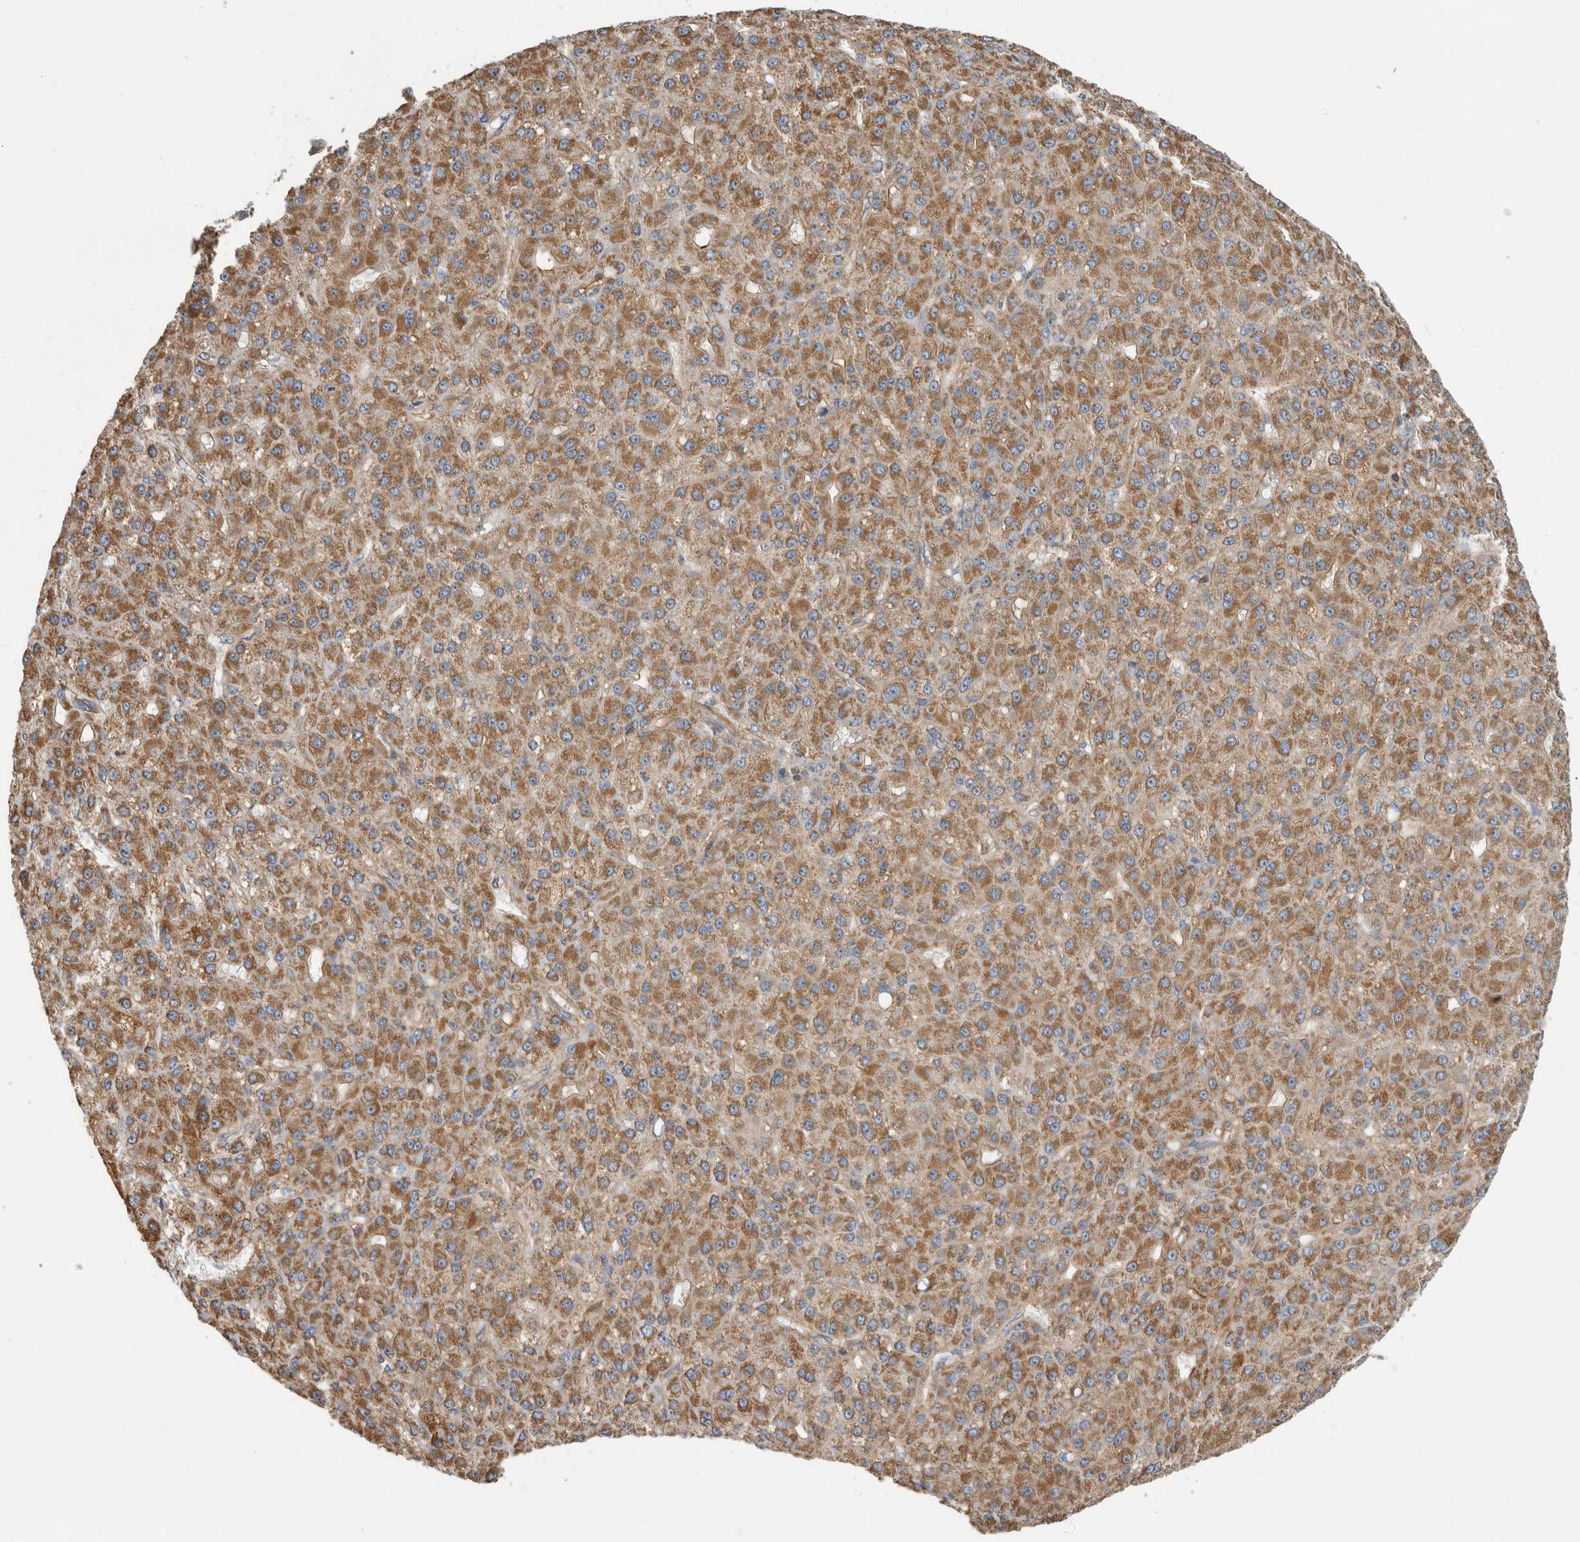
{"staining": {"intensity": "moderate", "quantity": ">75%", "location": "cytoplasmic/membranous"}, "tissue": "liver cancer", "cell_type": "Tumor cells", "image_type": "cancer", "snomed": [{"axis": "morphology", "description": "Carcinoma, Hepatocellular, NOS"}, {"axis": "topography", "description": "Liver"}], "caption": "Immunohistochemistry (IHC) histopathology image of neoplastic tissue: human liver hepatocellular carcinoma stained using immunohistochemistry displays medium levels of moderate protein expression localized specifically in the cytoplasmic/membranous of tumor cells, appearing as a cytoplasmic/membranous brown color.", "gene": "SFXN2", "patient": {"sex": "male", "age": 67}}